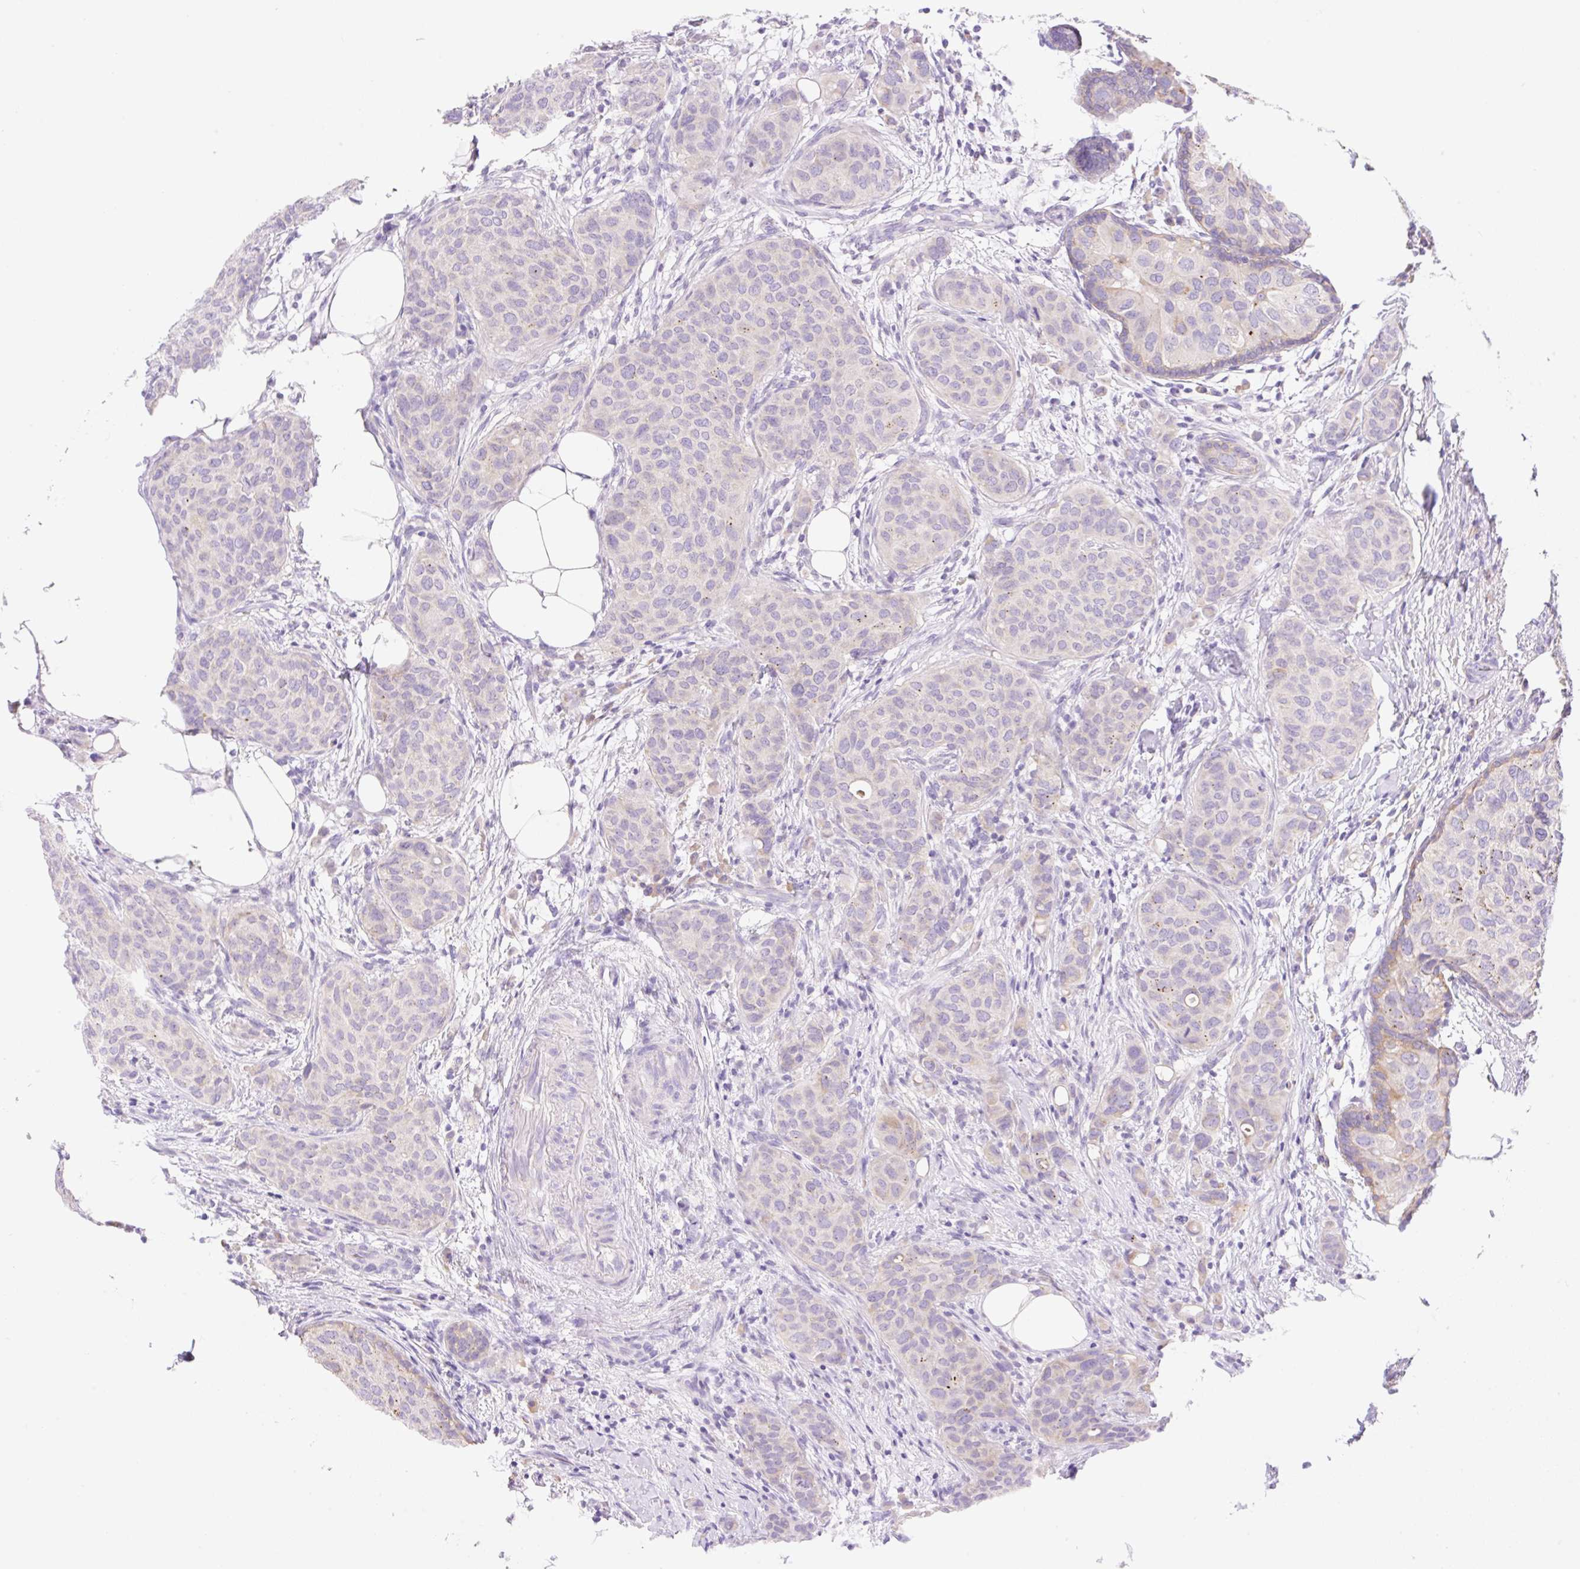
{"staining": {"intensity": "negative", "quantity": "none", "location": "none"}, "tissue": "breast cancer", "cell_type": "Tumor cells", "image_type": "cancer", "snomed": [{"axis": "morphology", "description": "Duct carcinoma"}, {"axis": "topography", "description": "Breast"}], "caption": "This photomicrograph is of intraductal carcinoma (breast) stained with immunohistochemistry to label a protein in brown with the nuclei are counter-stained blue. There is no staining in tumor cells. (DAB immunohistochemistry, high magnification).", "gene": "DENND5A", "patient": {"sex": "female", "age": 47}}